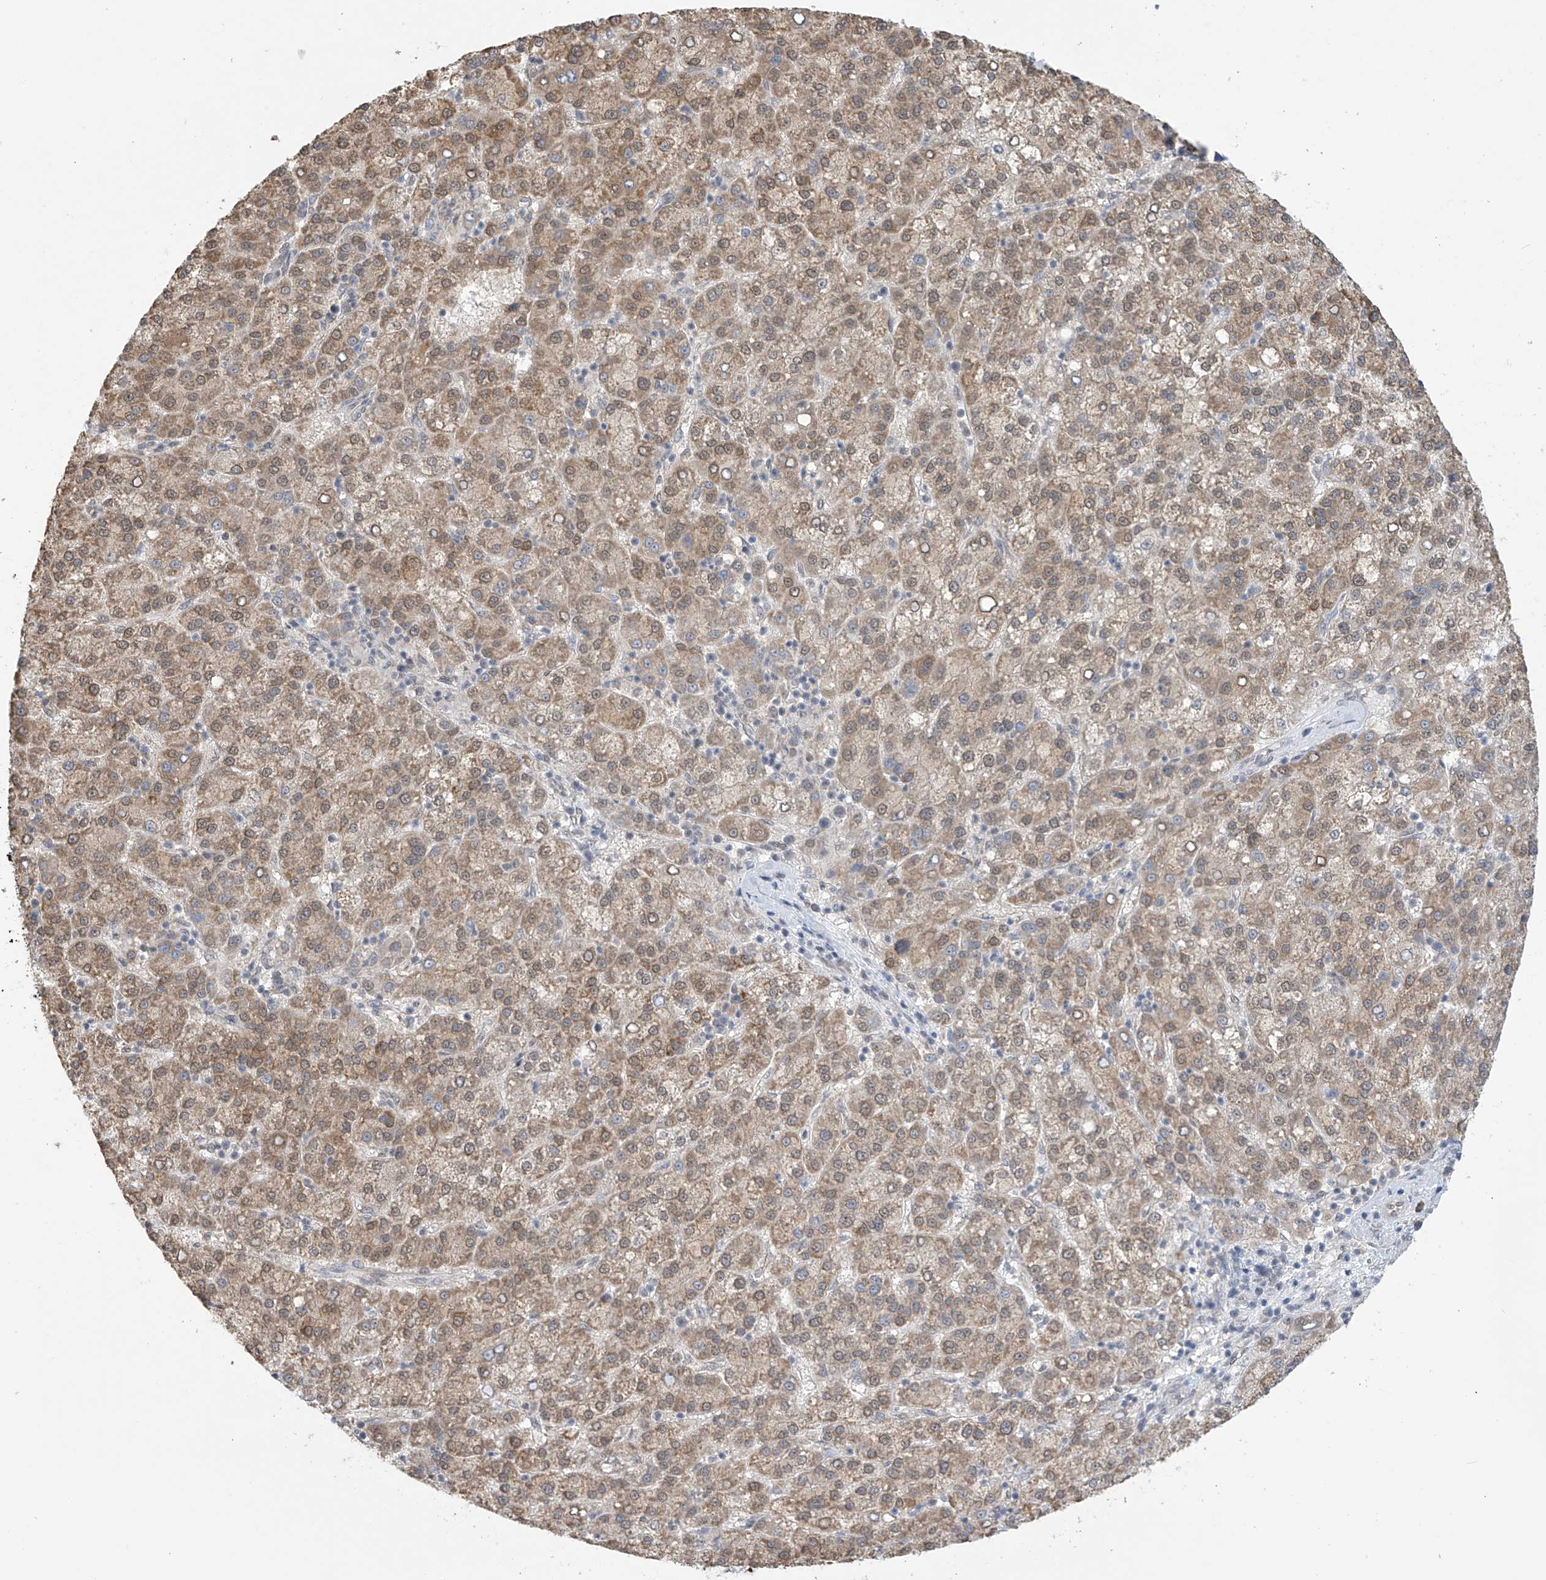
{"staining": {"intensity": "moderate", "quantity": ">75%", "location": "cytoplasmic/membranous,nuclear"}, "tissue": "liver cancer", "cell_type": "Tumor cells", "image_type": "cancer", "snomed": [{"axis": "morphology", "description": "Carcinoma, Hepatocellular, NOS"}, {"axis": "topography", "description": "Liver"}], "caption": "Protein staining of hepatocellular carcinoma (liver) tissue displays moderate cytoplasmic/membranous and nuclear staining in about >75% of tumor cells.", "gene": "KIAA1522", "patient": {"sex": "female", "age": 58}}